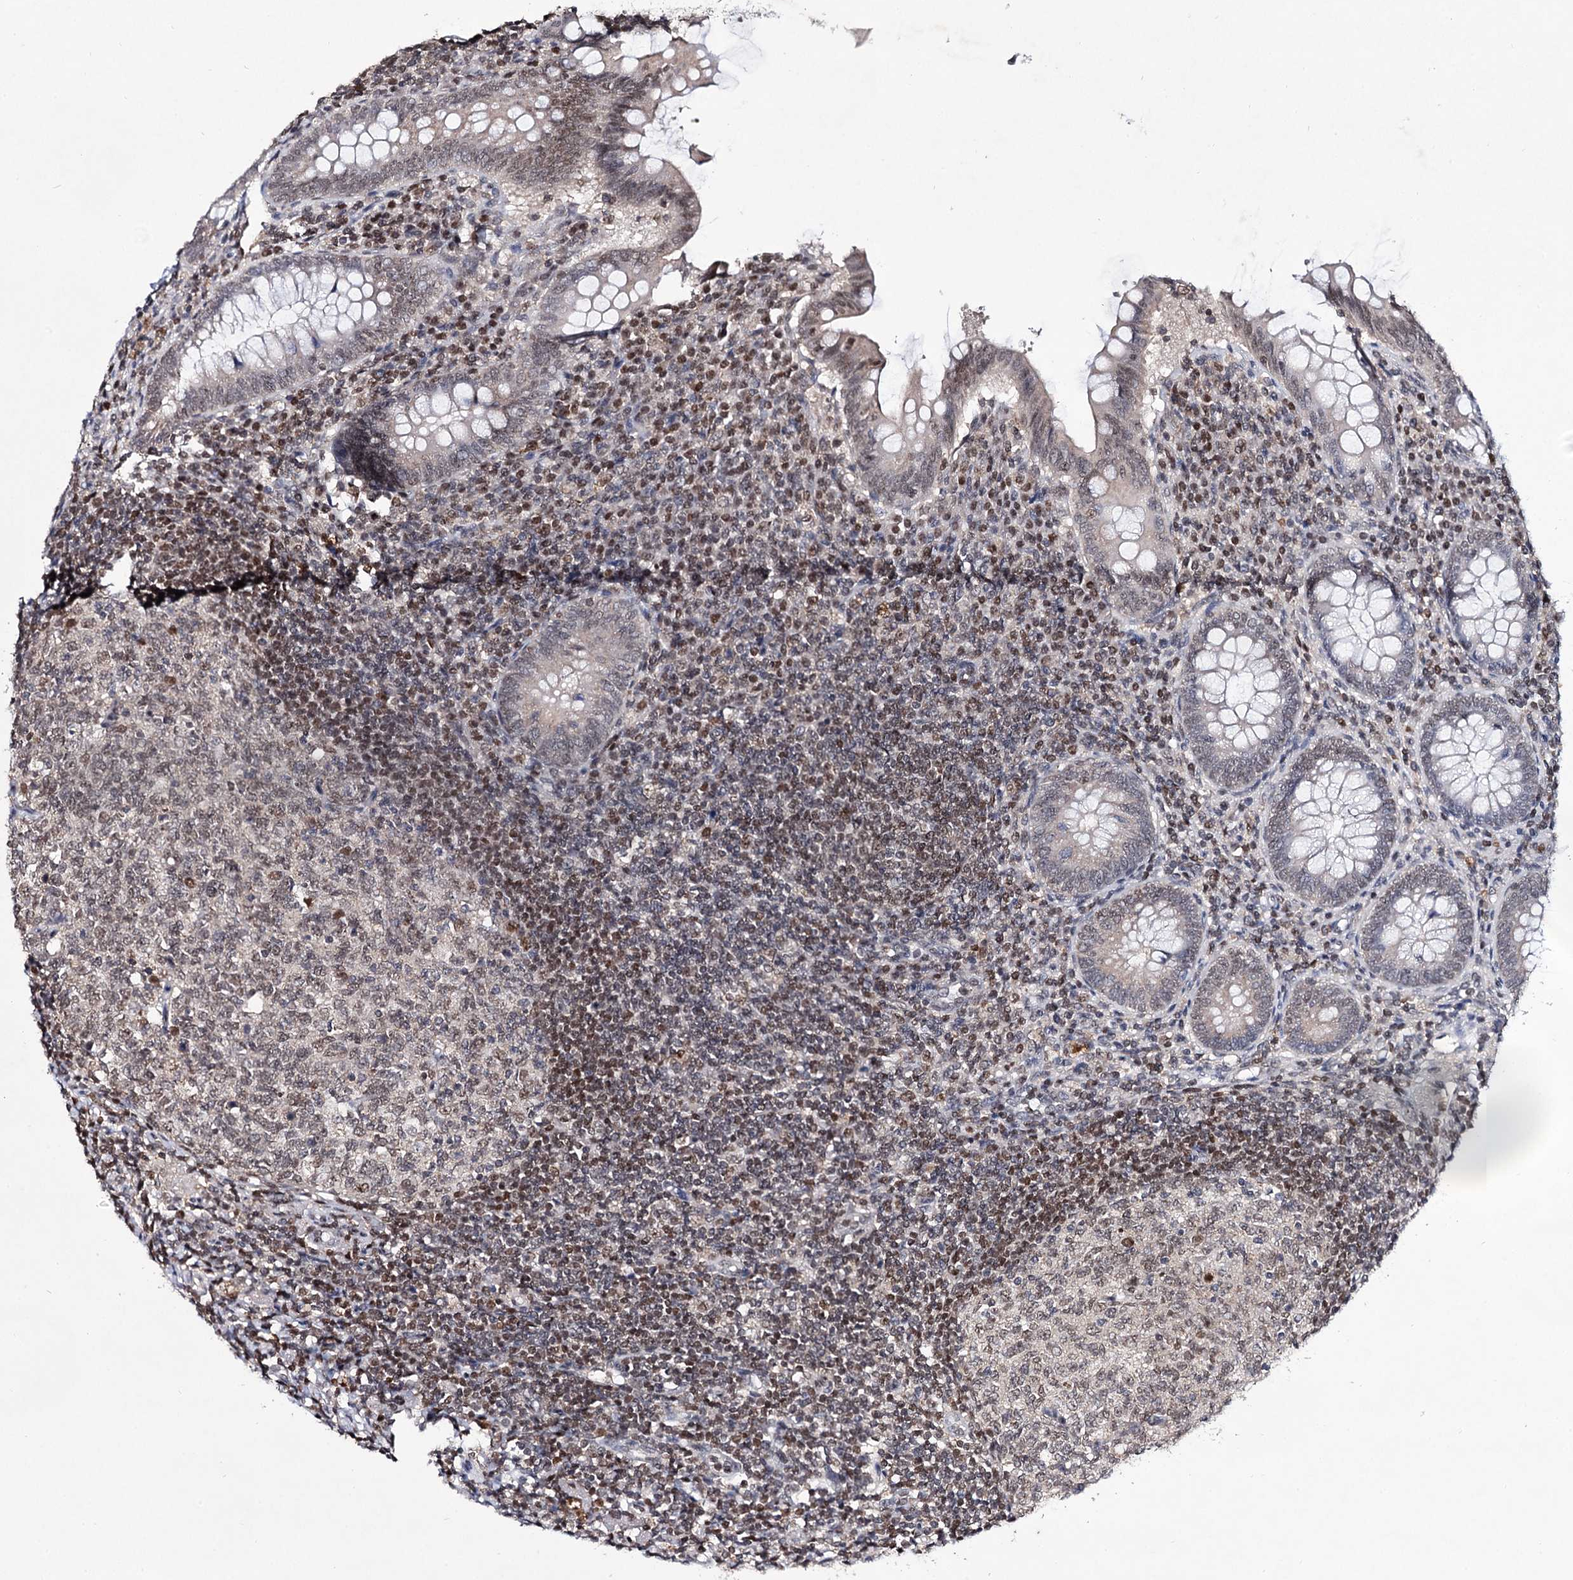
{"staining": {"intensity": "strong", "quantity": "<25%", "location": "nuclear"}, "tissue": "appendix", "cell_type": "Glandular cells", "image_type": "normal", "snomed": [{"axis": "morphology", "description": "Normal tissue, NOS"}, {"axis": "topography", "description": "Appendix"}], "caption": "Protein expression analysis of normal appendix demonstrates strong nuclear positivity in approximately <25% of glandular cells.", "gene": "SMCHD1", "patient": {"sex": "female", "age": 33}}